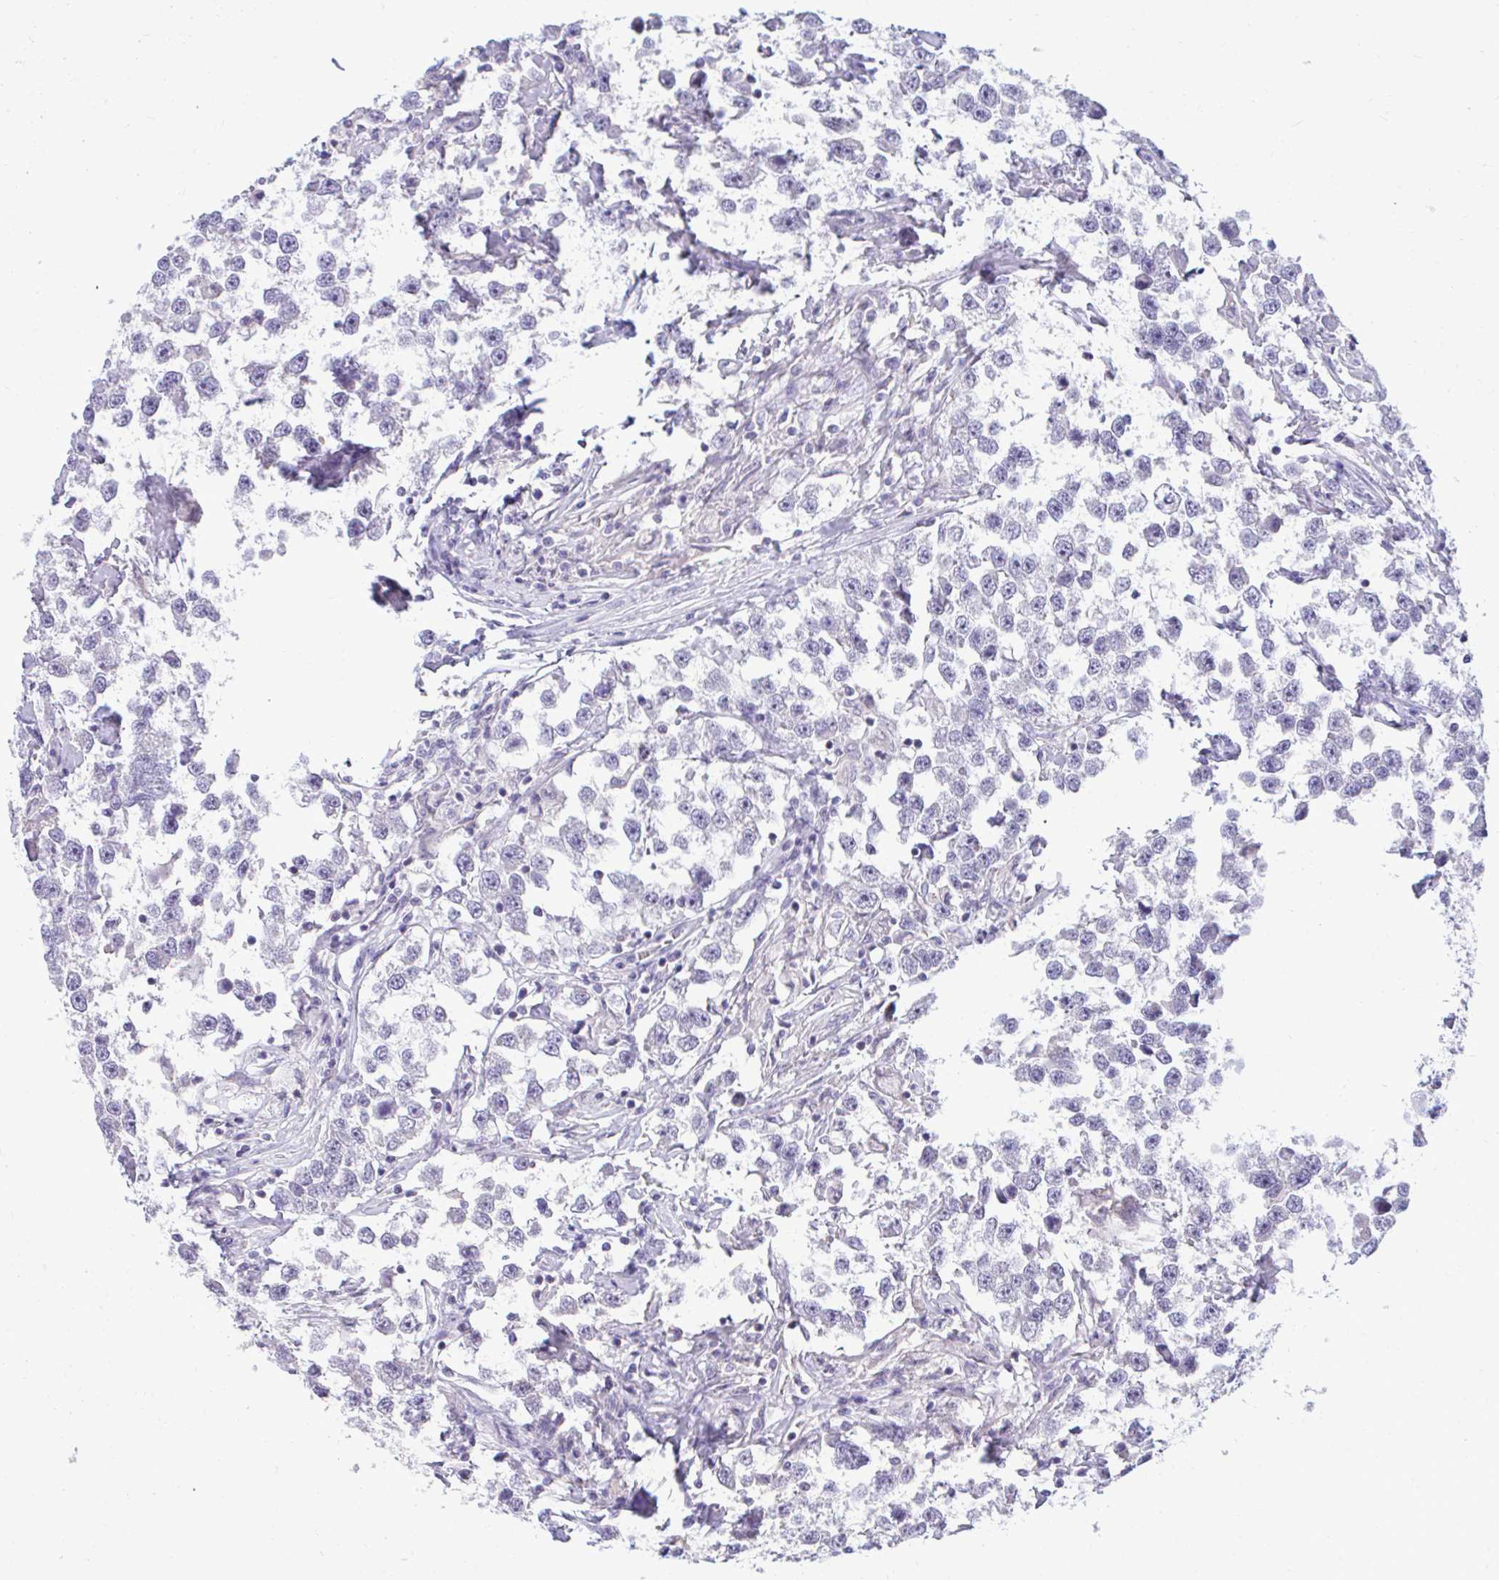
{"staining": {"intensity": "negative", "quantity": "none", "location": "none"}, "tissue": "testis cancer", "cell_type": "Tumor cells", "image_type": "cancer", "snomed": [{"axis": "morphology", "description": "Seminoma, NOS"}, {"axis": "topography", "description": "Testis"}], "caption": "An immunohistochemistry photomicrograph of testis seminoma is shown. There is no staining in tumor cells of testis seminoma.", "gene": "PIGK", "patient": {"sex": "male", "age": 46}}